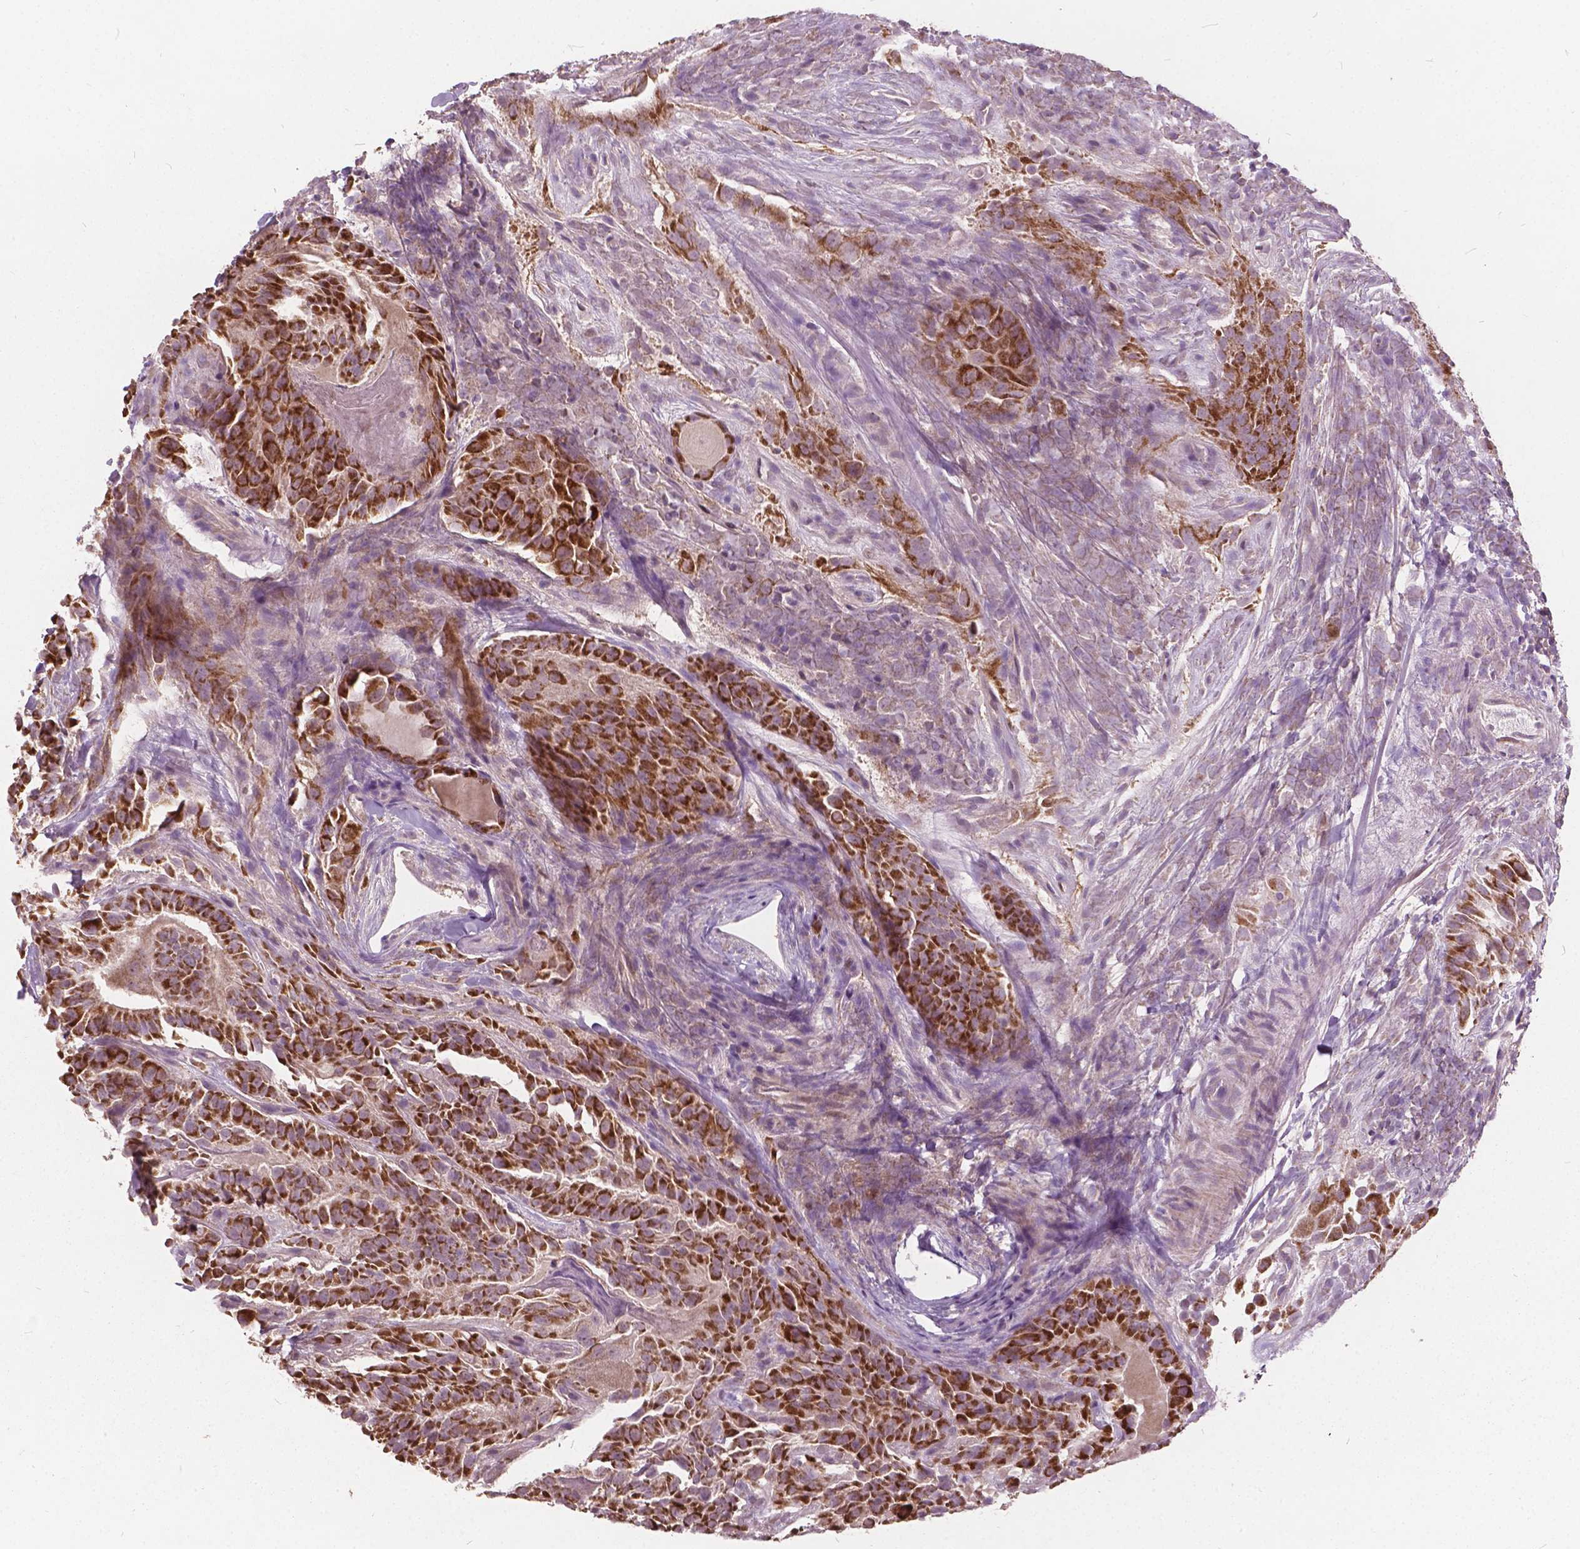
{"staining": {"intensity": "strong", "quantity": ">75%", "location": "cytoplasmic/membranous"}, "tissue": "thyroid cancer", "cell_type": "Tumor cells", "image_type": "cancer", "snomed": [{"axis": "morphology", "description": "Papillary adenocarcinoma, NOS"}, {"axis": "topography", "description": "Thyroid gland"}], "caption": "Brown immunohistochemical staining in human thyroid cancer (papillary adenocarcinoma) exhibits strong cytoplasmic/membranous positivity in approximately >75% of tumor cells. The protein is shown in brown color, while the nuclei are stained blue.", "gene": "GPS2", "patient": {"sex": "female", "age": 37}}